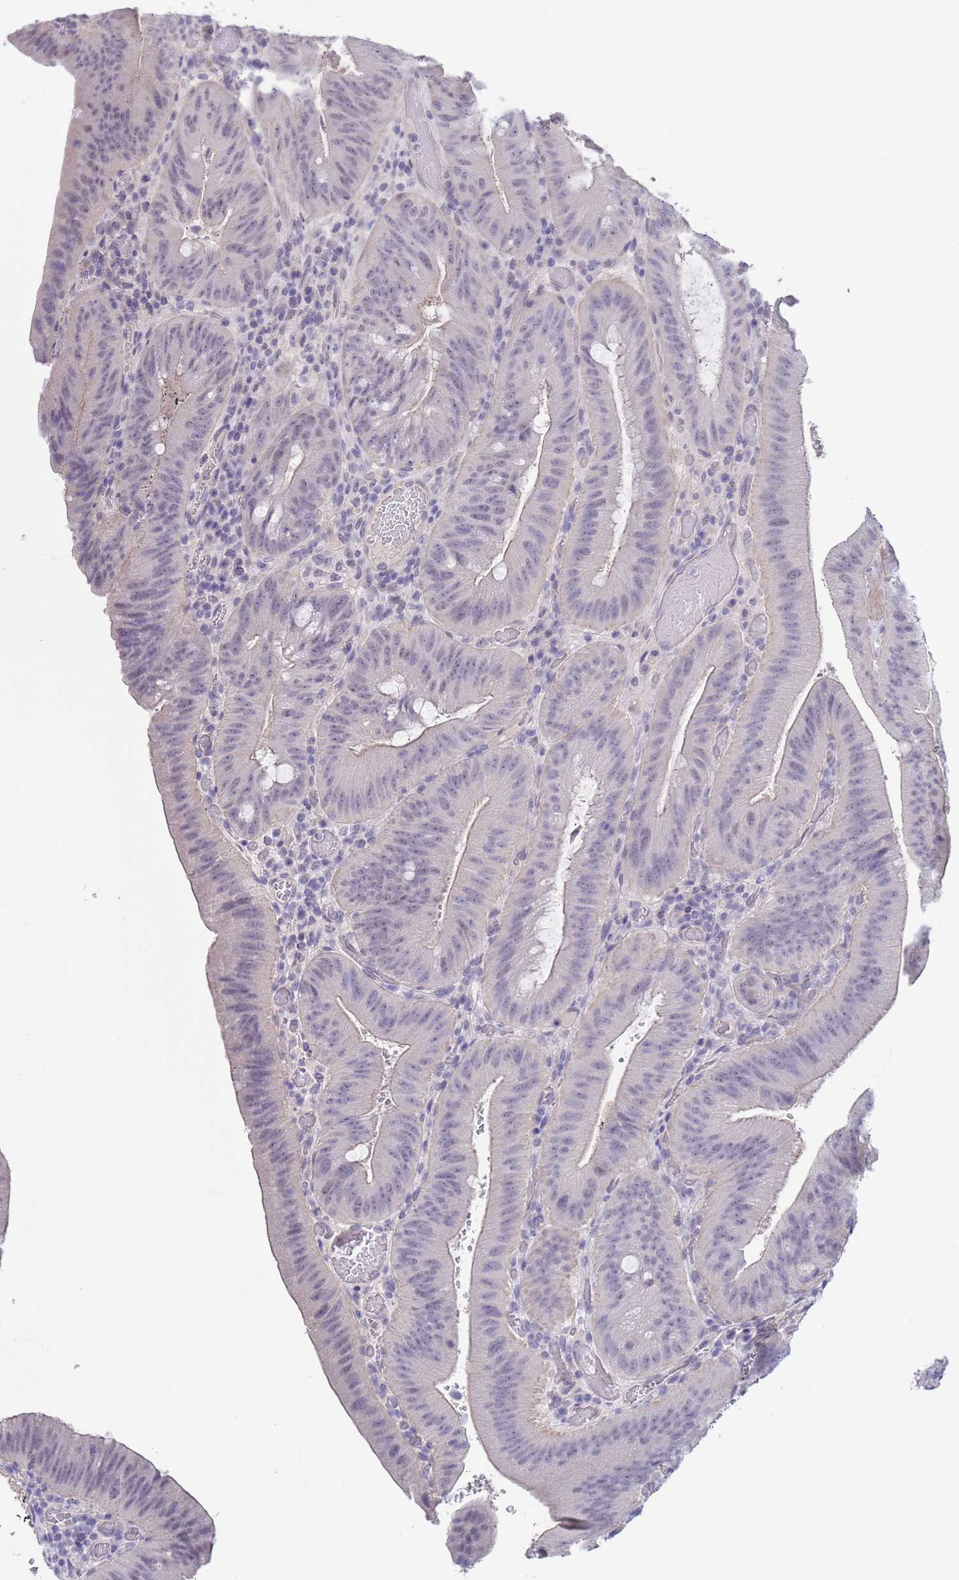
{"staining": {"intensity": "negative", "quantity": "none", "location": "none"}, "tissue": "colorectal cancer", "cell_type": "Tumor cells", "image_type": "cancer", "snomed": [{"axis": "morphology", "description": "Adenocarcinoma, NOS"}, {"axis": "topography", "description": "Colon"}], "caption": "Immunohistochemistry of colorectal adenocarcinoma shows no staining in tumor cells.", "gene": "RNF169", "patient": {"sex": "female", "age": 43}}